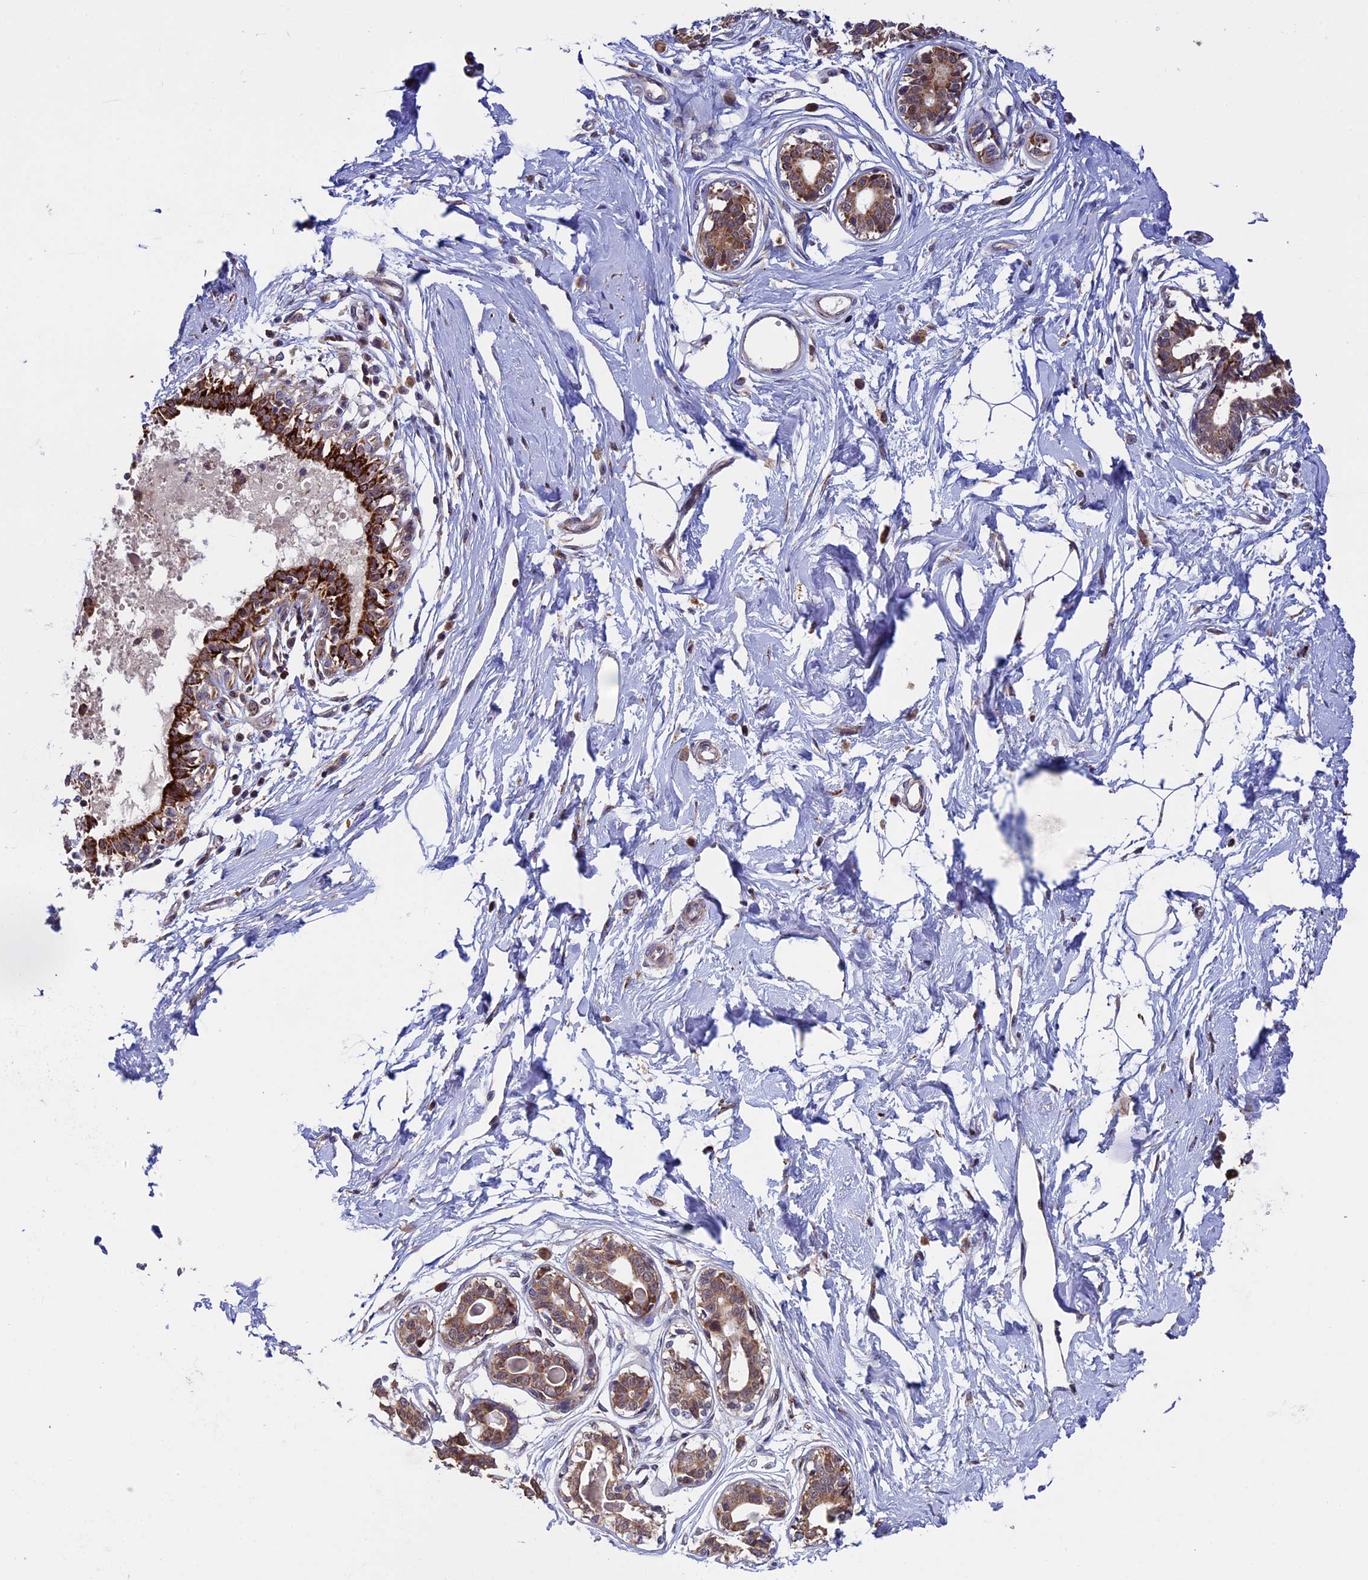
{"staining": {"intensity": "weak", "quantity": "<25%", "location": "cytoplasmic/membranous"}, "tissue": "breast", "cell_type": "Adipocytes", "image_type": "normal", "snomed": [{"axis": "morphology", "description": "Normal tissue, NOS"}, {"axis": "topography", "description": "Breast"}], "caption": "This is an immunohistochemistry (IHC) micrograph of unremarkable breast. There is no positivity in adipocytes.", "gene": "RNF17", "patient": {"sex": "female", "age": 45}}